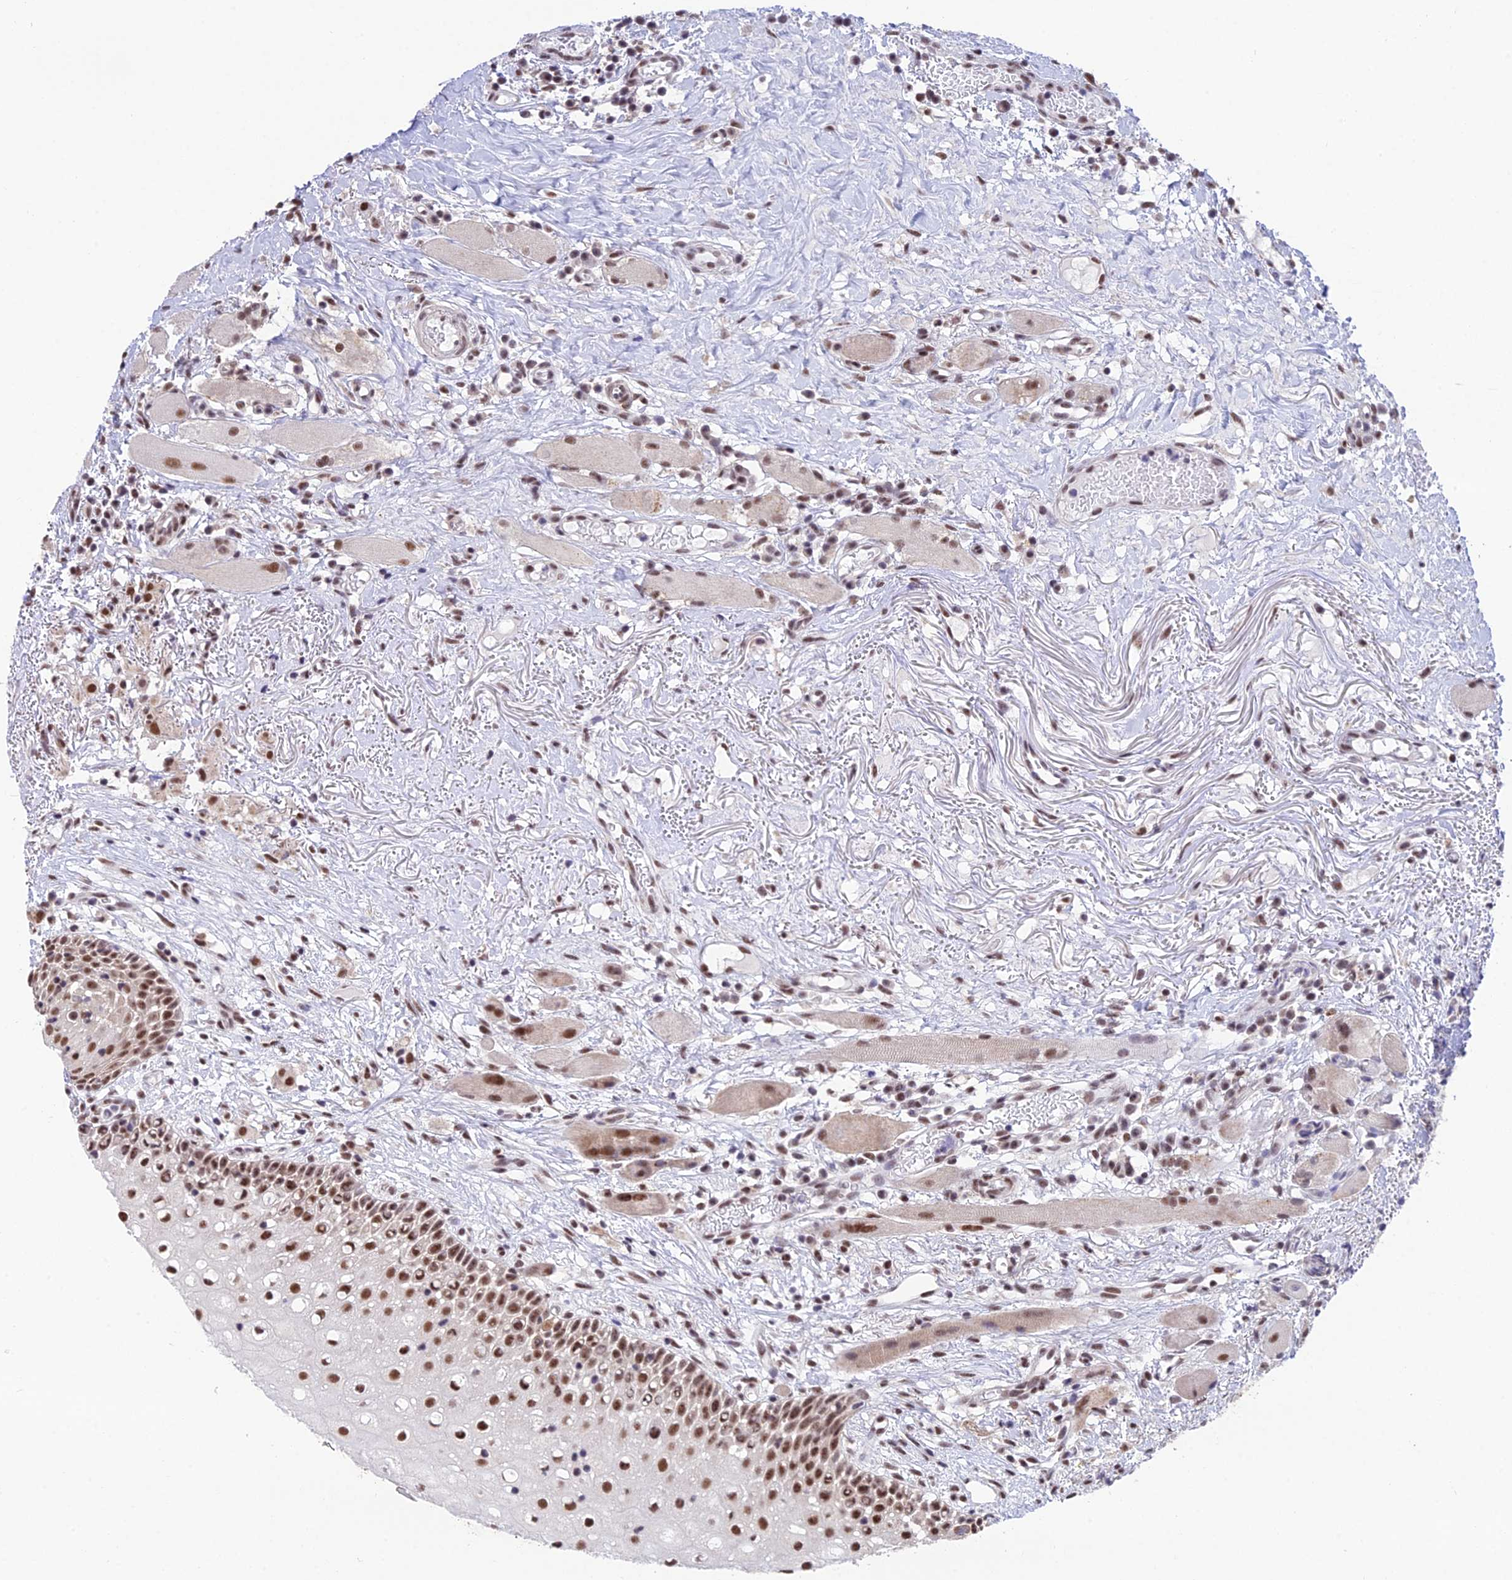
{"staining": {"intensity": "moderate", "quantity": ">75%", "location": "nuclear"}, "tissue": "oral mucosa", "cell_type": "Squamous epithelial cells", "image_type": "normal", "snomed": [{"axis": "morphology", "description": "Normal tissue, NOS"}, {"axis": "topography", "description": "Oral tissue"}], "caption": "Oral mucosa stained with DAB immunohistochemistry demonstrates medium levels of moderate nuclear positivity in approximately >75% of squamous epithelial cells. (brown staining indicates protein expression, while blue staining denotes nuclei).", "gene": "THOC7", "patient": {"sex": "female", "age": 69}}